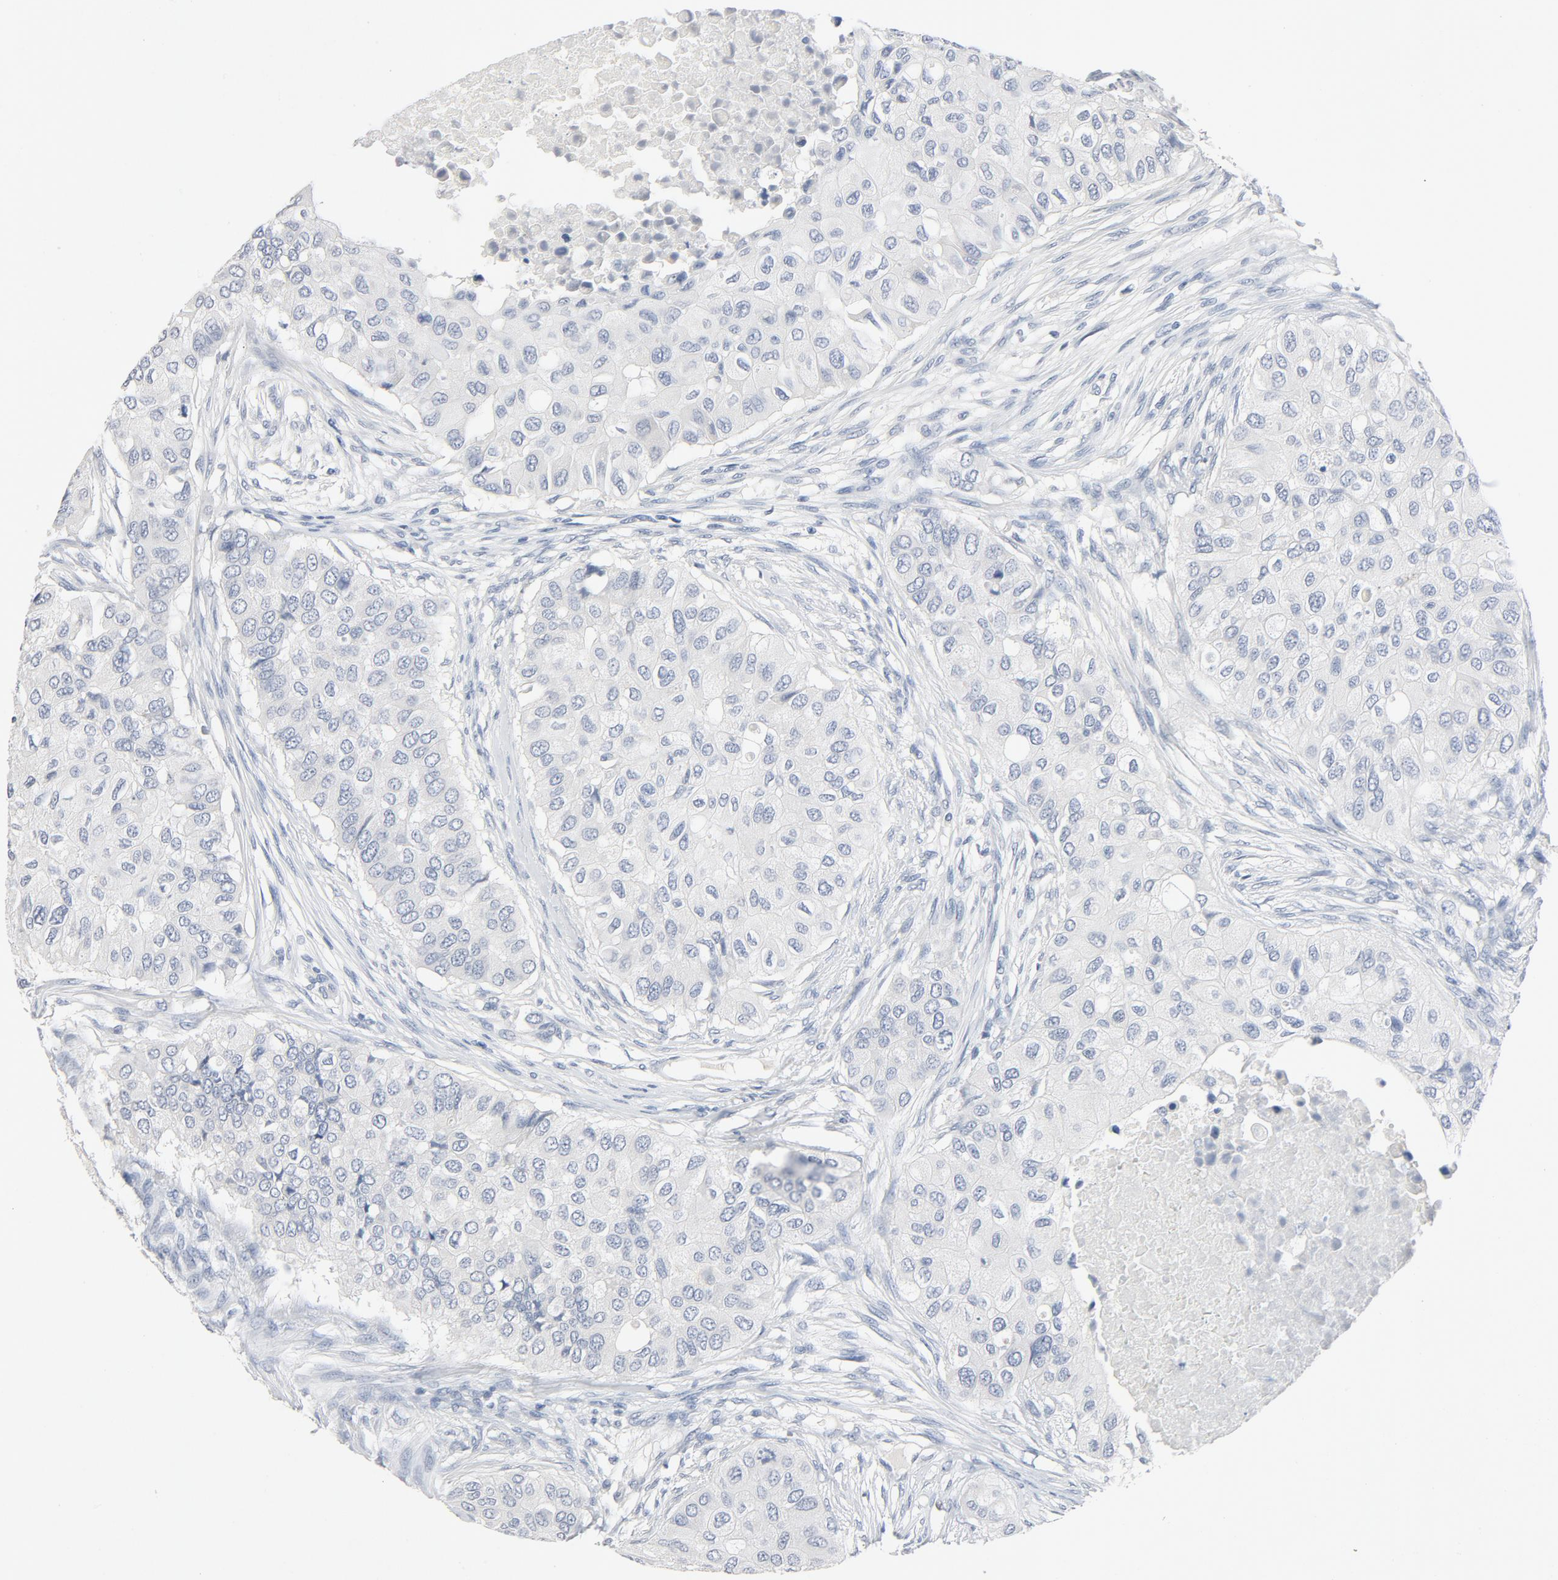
{"staining": {"intensity": "negative", "quantity": "none", "location": "none"}, "tissue": "breast cancer", "cell_type": "Tumor cells", "image_type": "cancer", "snomed": [{"axis": "morphology", "description": "Normal tissue, NOS"}, {"axis": "morphology", "description": "Duct carcinoma"}, {"axis": "topography", "description": "Breast"}], "caption": "Immunohistochemical staining of human invasive ductal carcinoma (breast) reveals no significant staining in tumor cells. The staining was performed using DAB to visualize the protein expression in brown, while the nuclei were stained in blue with hematoxylin (Magnification: 20x).", "gene": "ZCCHC13", "patient": {"sex": "female", "age": 49}}